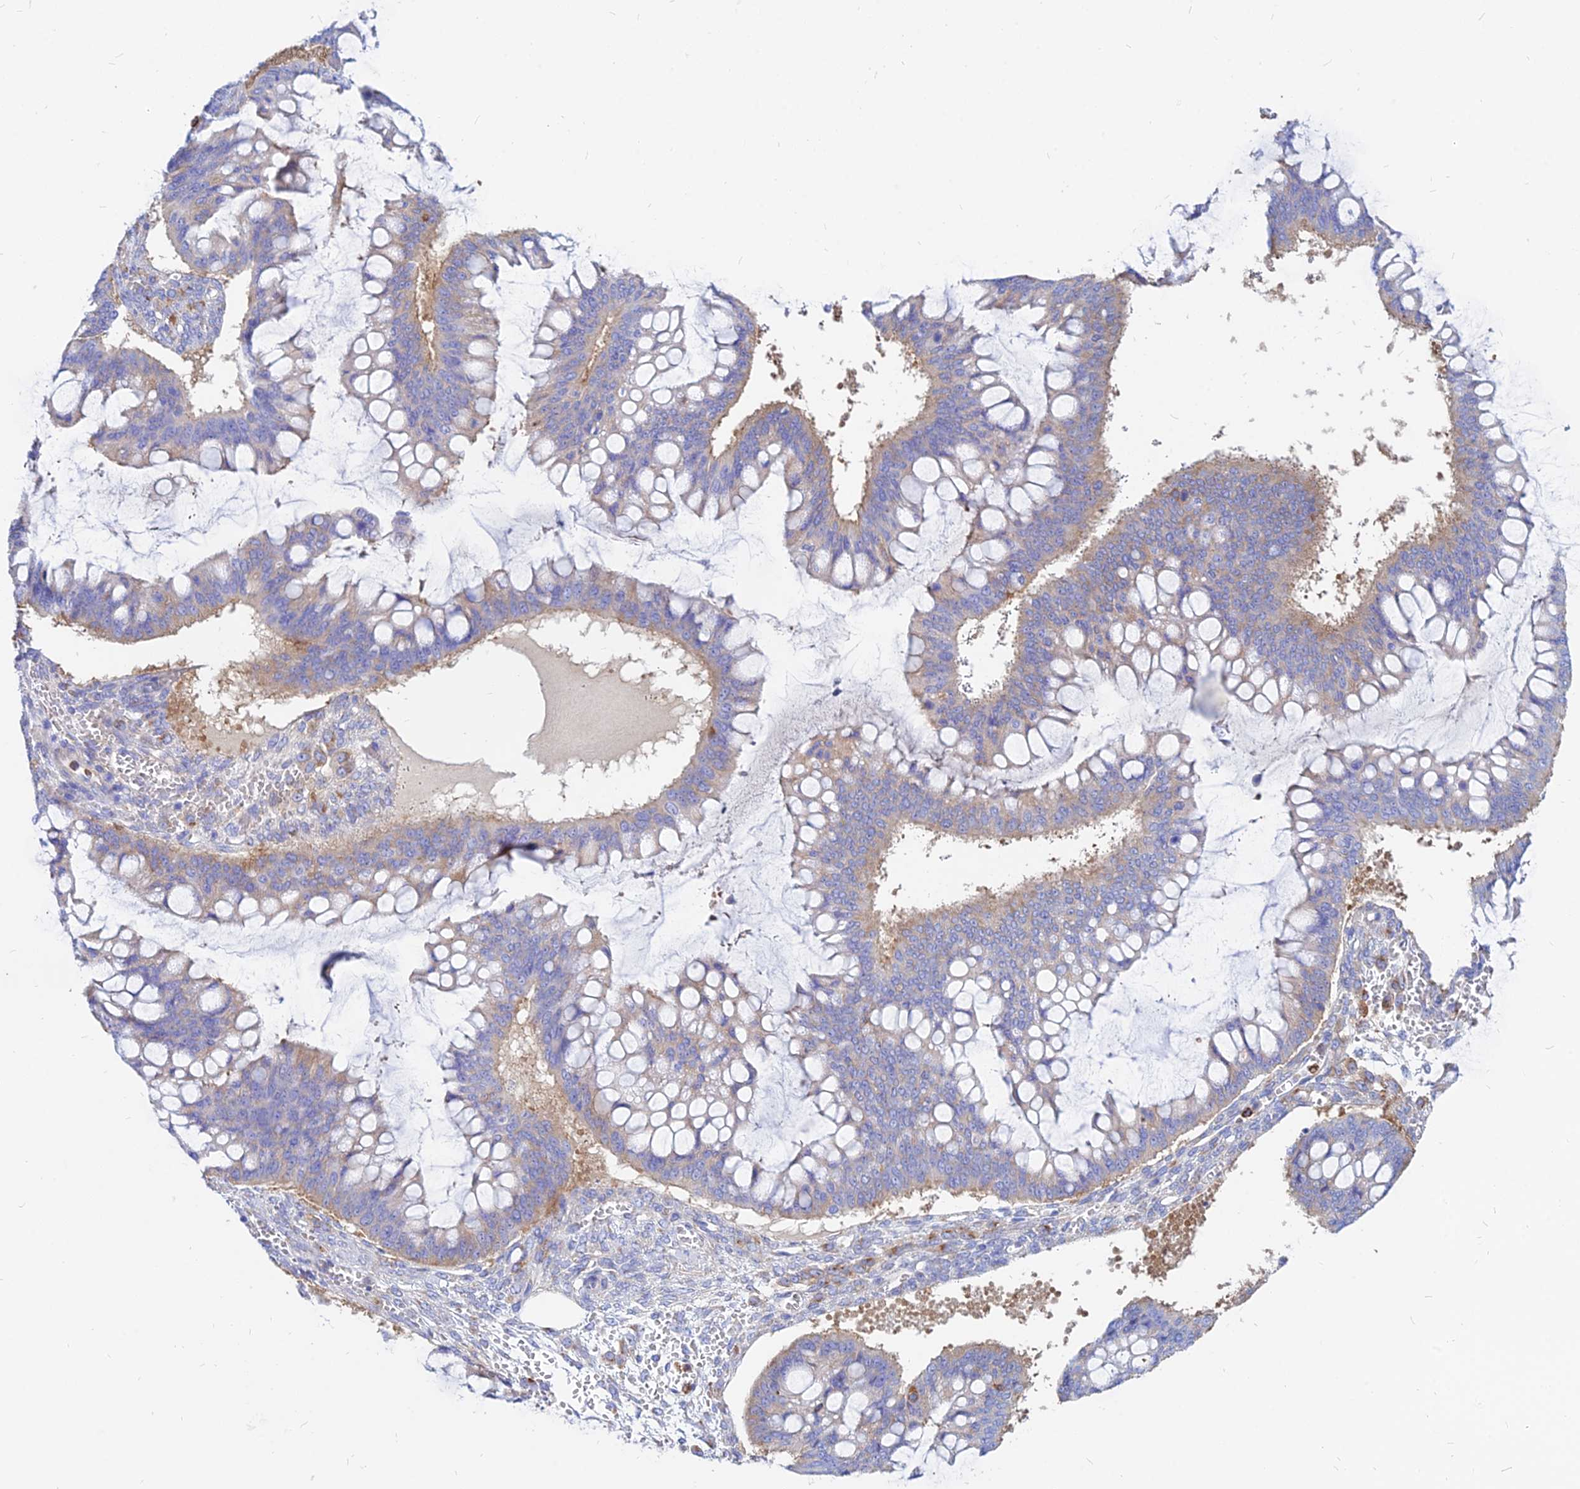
{"staining": {"intensity": "weak", "quantity": "25%-75%", "location": "cytoplasmic/membranous"}, "tissue": "ovarian cancer", "cell_type": "Tumor cells", "image_type": "cancer", "snomed": [{"axis": "morphology", "description": "Cystadenocarcinoma, mucinous, NOS"}, {"axis": "topography", "description": "Ovary"}], "caption": "Protein expression analysis of human ovarian cancer reveals weak cytoplasmic/membranous staining in about 25%-75% of tumor cells. Immunohistochemistry stains the protein in brown and the nuclei are stained blue.", "gene": "AGTRAP", "patient": {"sex": "female", "age": 73}}